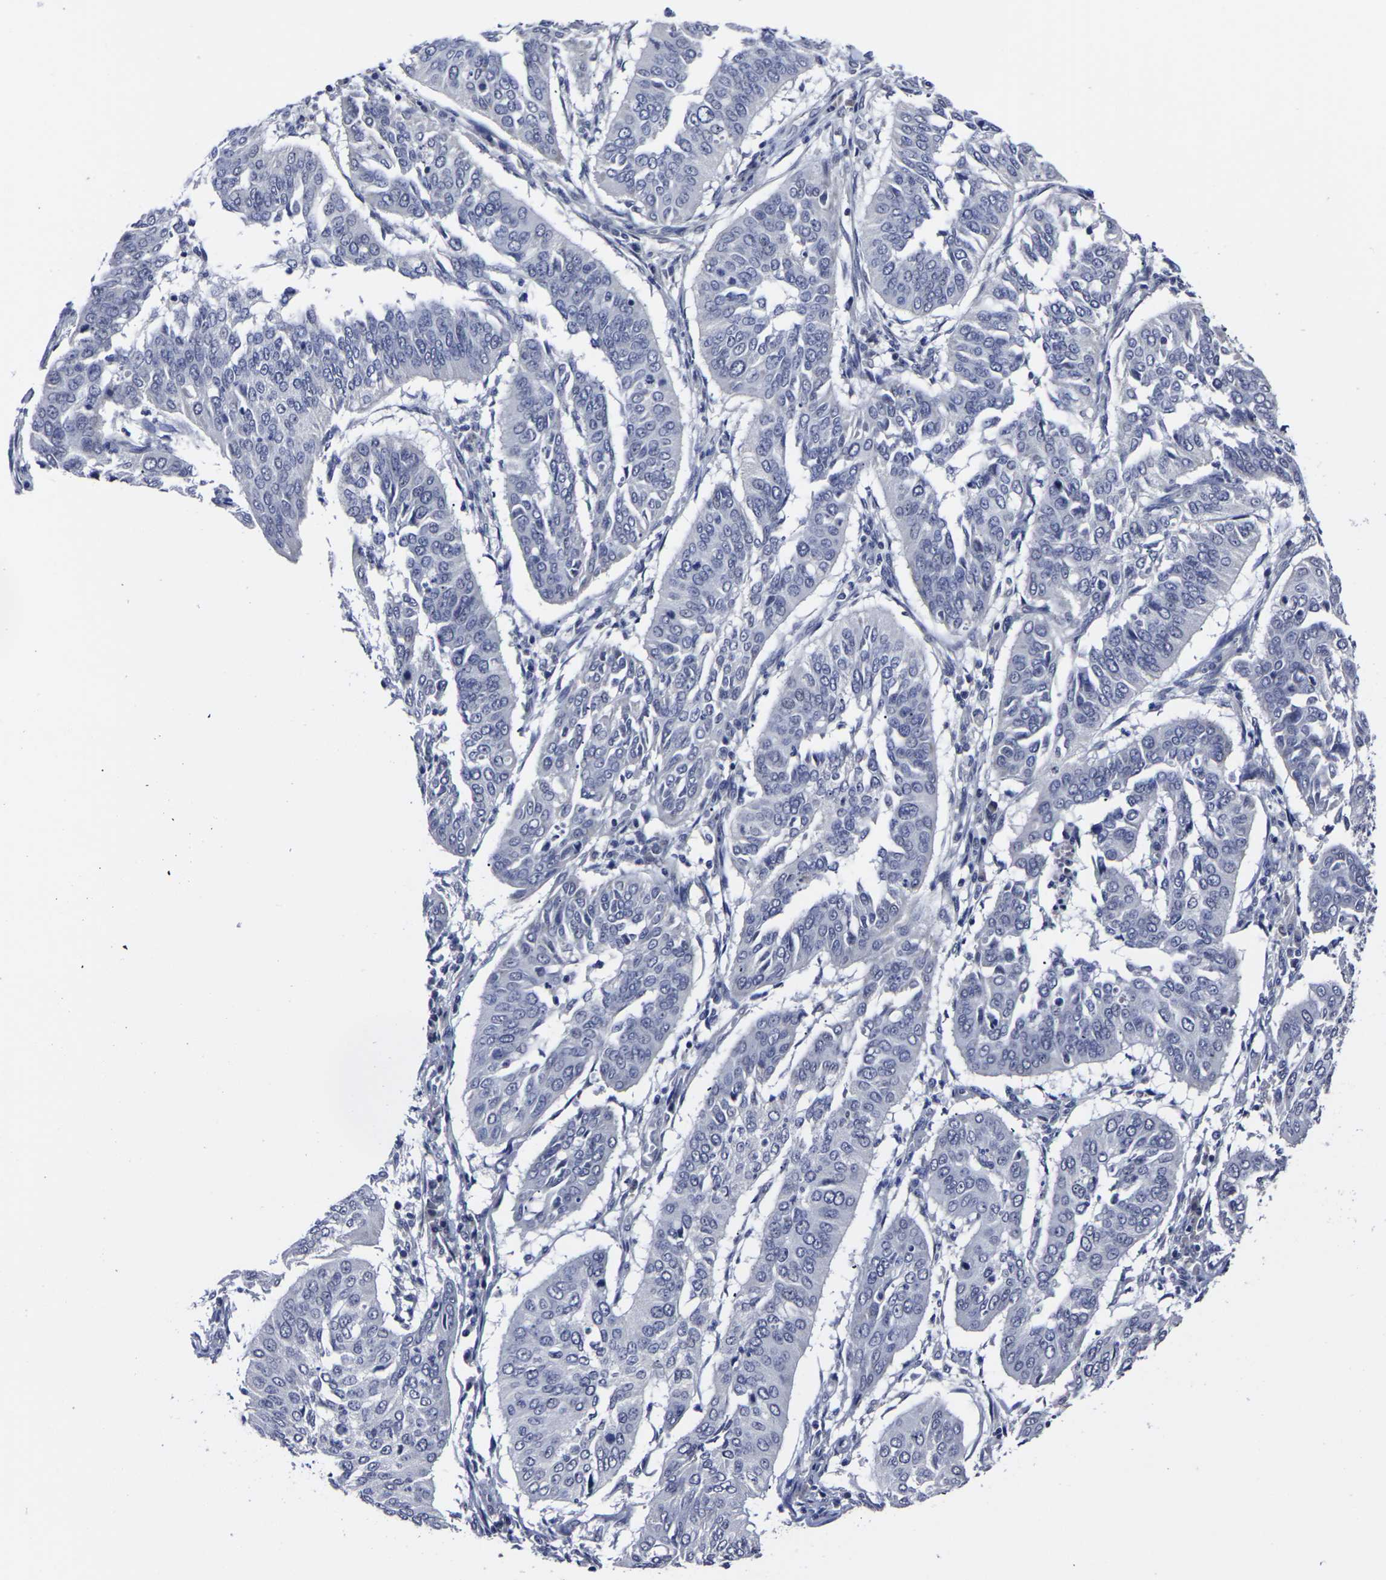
{"staining": {"intensity": "negative", "quantity": "none", "location": "none"}, "tissue": "cervical cancer", "cell_type": "Tumor cells", "image_type": "cancer", "snomed": [{"axis": "morphology", "description": "Normal tissue, NOS"}, {"axis": "morphology", "description": "Squamous cell carcinoma, NOS"}, {"axis": "topography", "description": "Cervix"}], "caption": "This is a histopathology image of IHC staining of cervical cancer (squamous cell carcinoma), which shows no positivity in tumor cells.", "gene": "MSANTD4", "patient": {"sex": "female", "age": 39}}